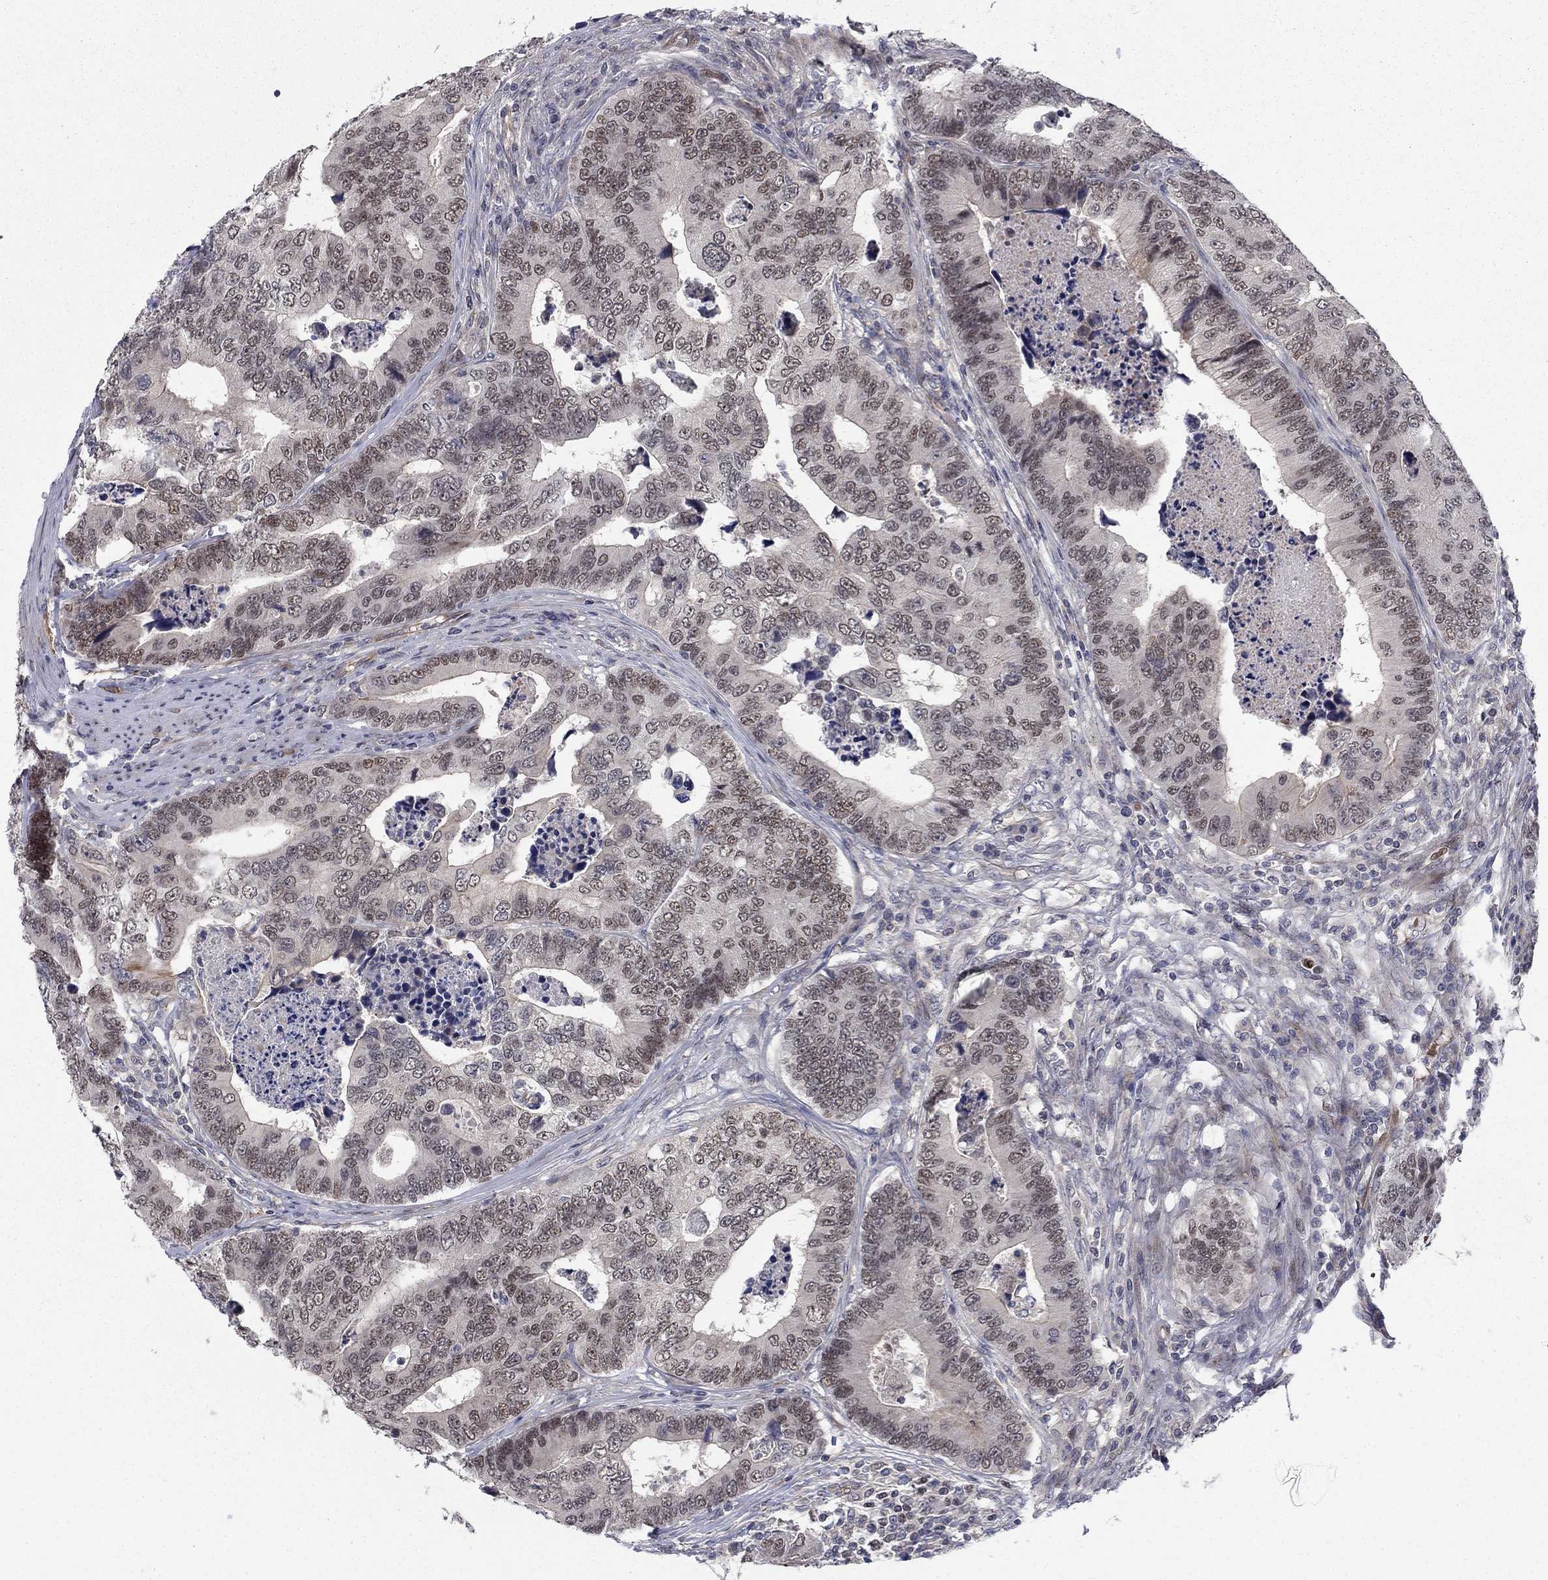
{"staining": {"intensity": "moderate", "quantity": "<25%", "location": "nuclear"}, "tissue": "colorectal cancer", "cell_type": "Tumor cells", "image_type": "cancer", "snomed": [{"axis": "morphology", "description": "Adenocarcinoma, NOS"}, {"axis": "topography", "description": "Colon"}], "caption": "This image demonstrates immunohistochemistry staining of human colorectal cancer (adenocarcinoma), with low moderate nuclear positivity in approximately <25% of tumor cells.", "gene": "BCL11A", "patient": {"sex": "female", "age": 72}}